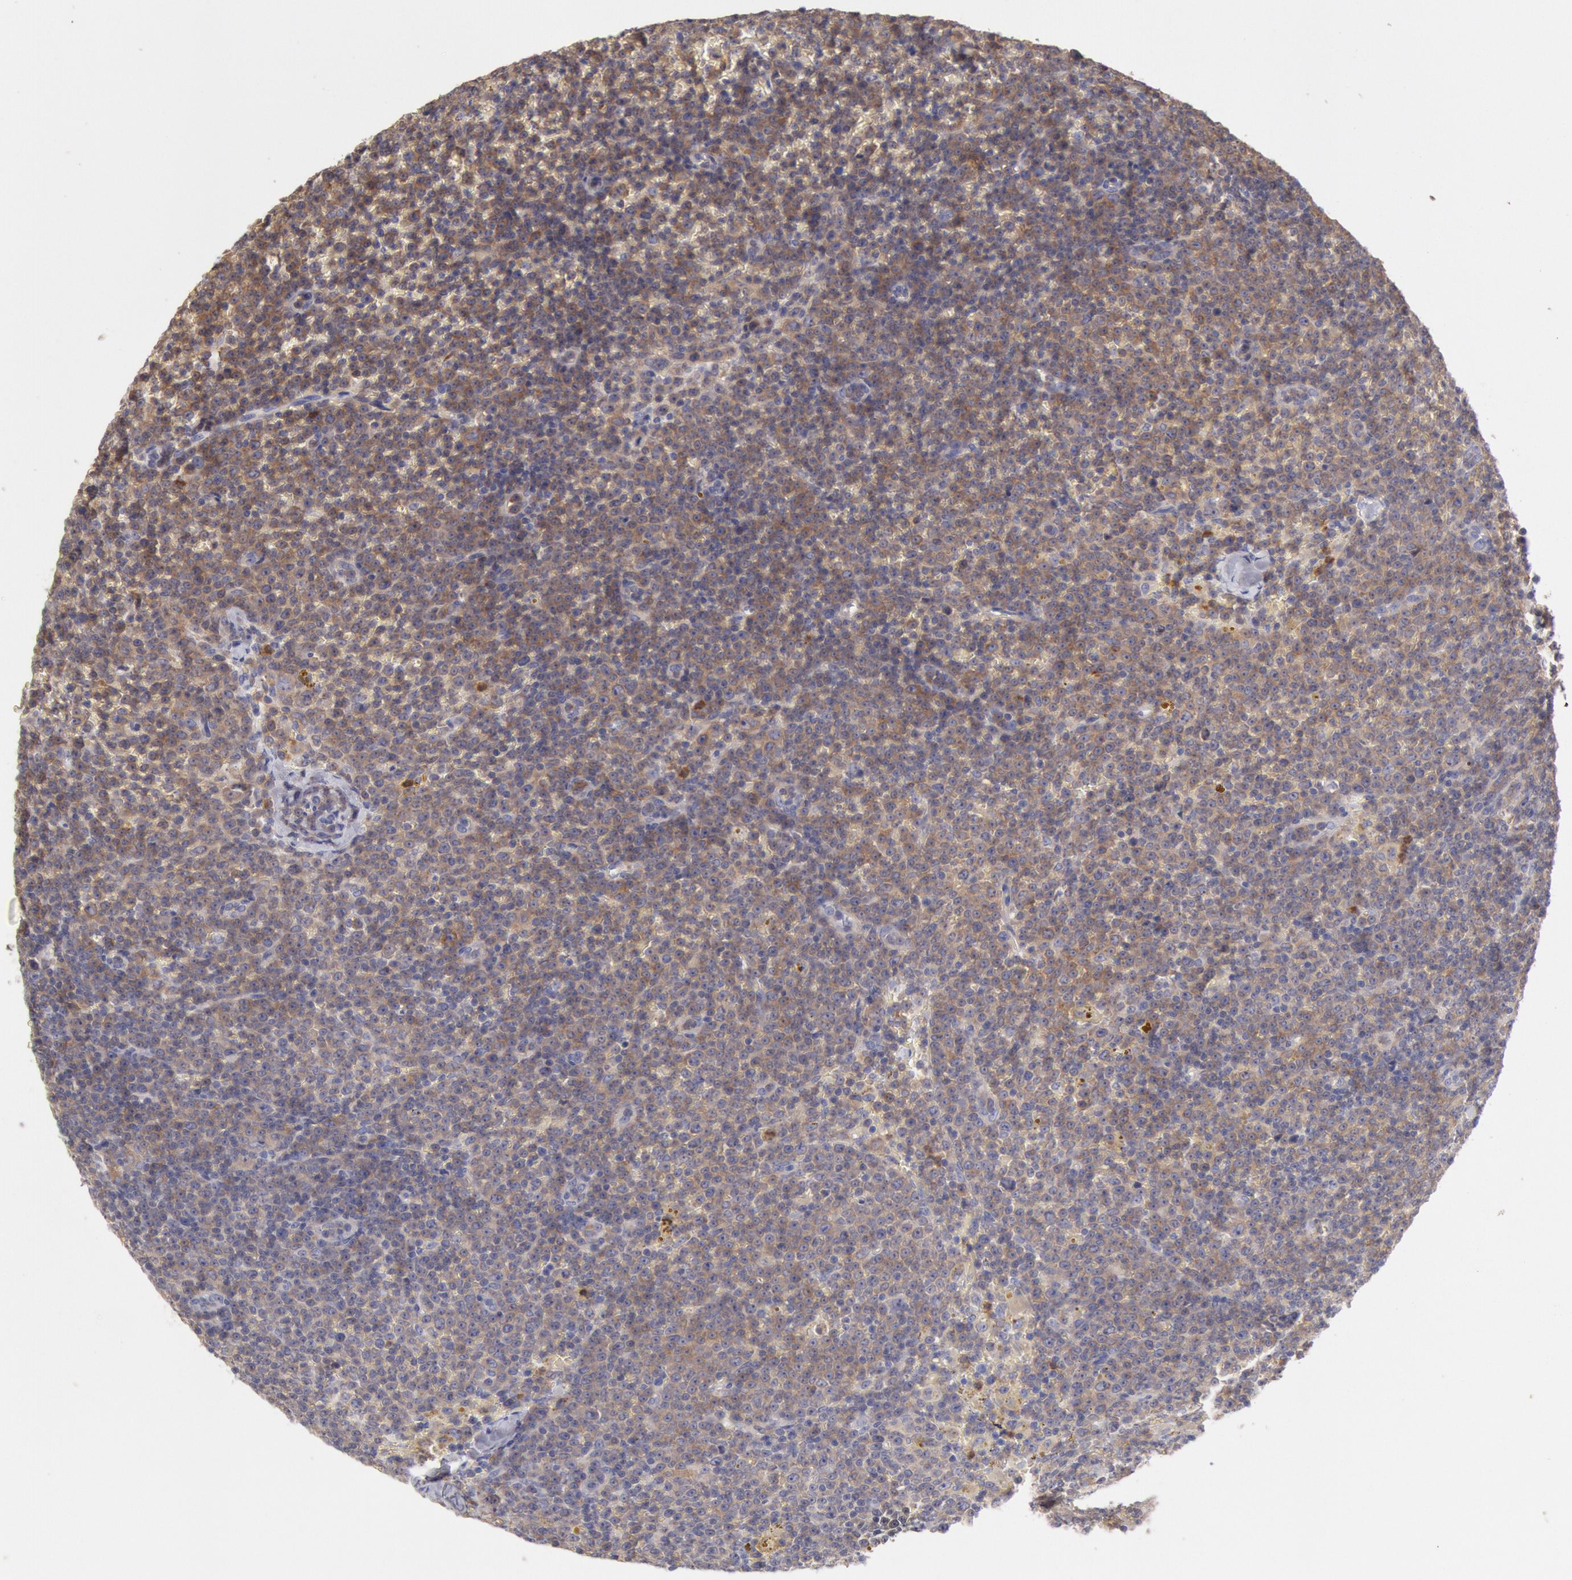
{"staining": {"intensity": "weak", "quantity": "25%-75%", "location": "cytoplasmic/membranous"}, "tissue": "lymphoma", "cell_type": "Tumor cells", "image_type": "cancer", "snomed": [{"axis": "morphology", "description": "Malignant lymphoma, non-Hodgkin's type, Low grade"}, {"axis": "topography", "description": "Lymph node"}], "caption": "Brown immunohistochemical staining in lymphoma reveals weak cytoplasmic/membranous positivity in about 25%-75% of tumor cells. (Brightfield microscopy of DAB IHC at high magnification).", "gene": "TMED8", "patient": {"sex": "male", "age": 50}}